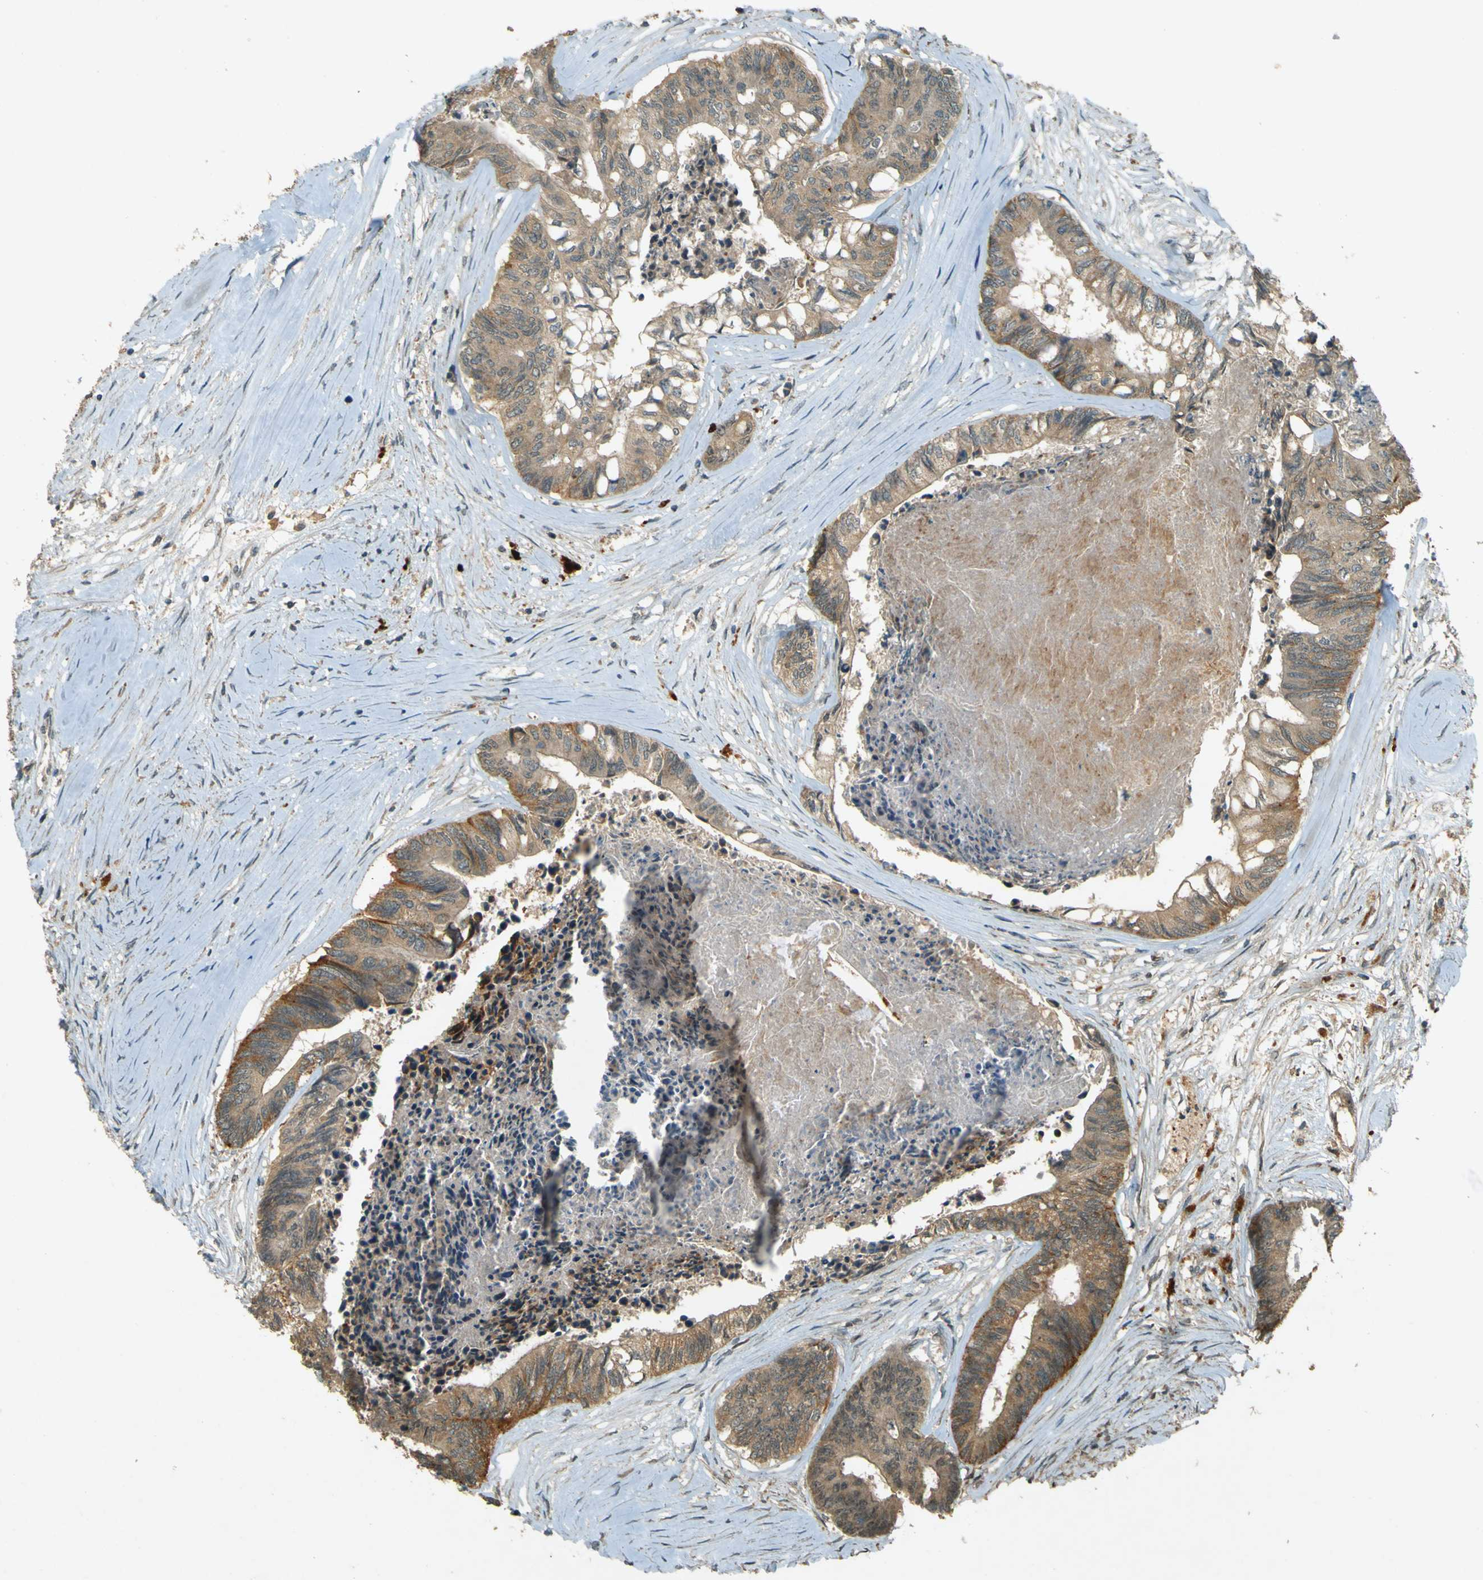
{"staining": {"intensity": "moderate", "quantity": ">75%", "location": "cytoplasmic/membranous"}, "tissue": "colorectal cancer", "cell_type": "Tumor cells", "image_type": "cancer", "snomed": [{"axis": "morphology", "description": "Adenocarcinoma, NOS"}, {"axis": "topography", "description": "Rectum"}], "caption": "IHC of human adenocarcinoma (colorectal) reveals medium levels of moderate cytoplasmic/membranous positivity in about >75% of tumor cells. (Brightfield microscopy of DAB IHC at high magnification).", "gene": "MPDZ", "patient": {"sex": "male", "age": 63}}